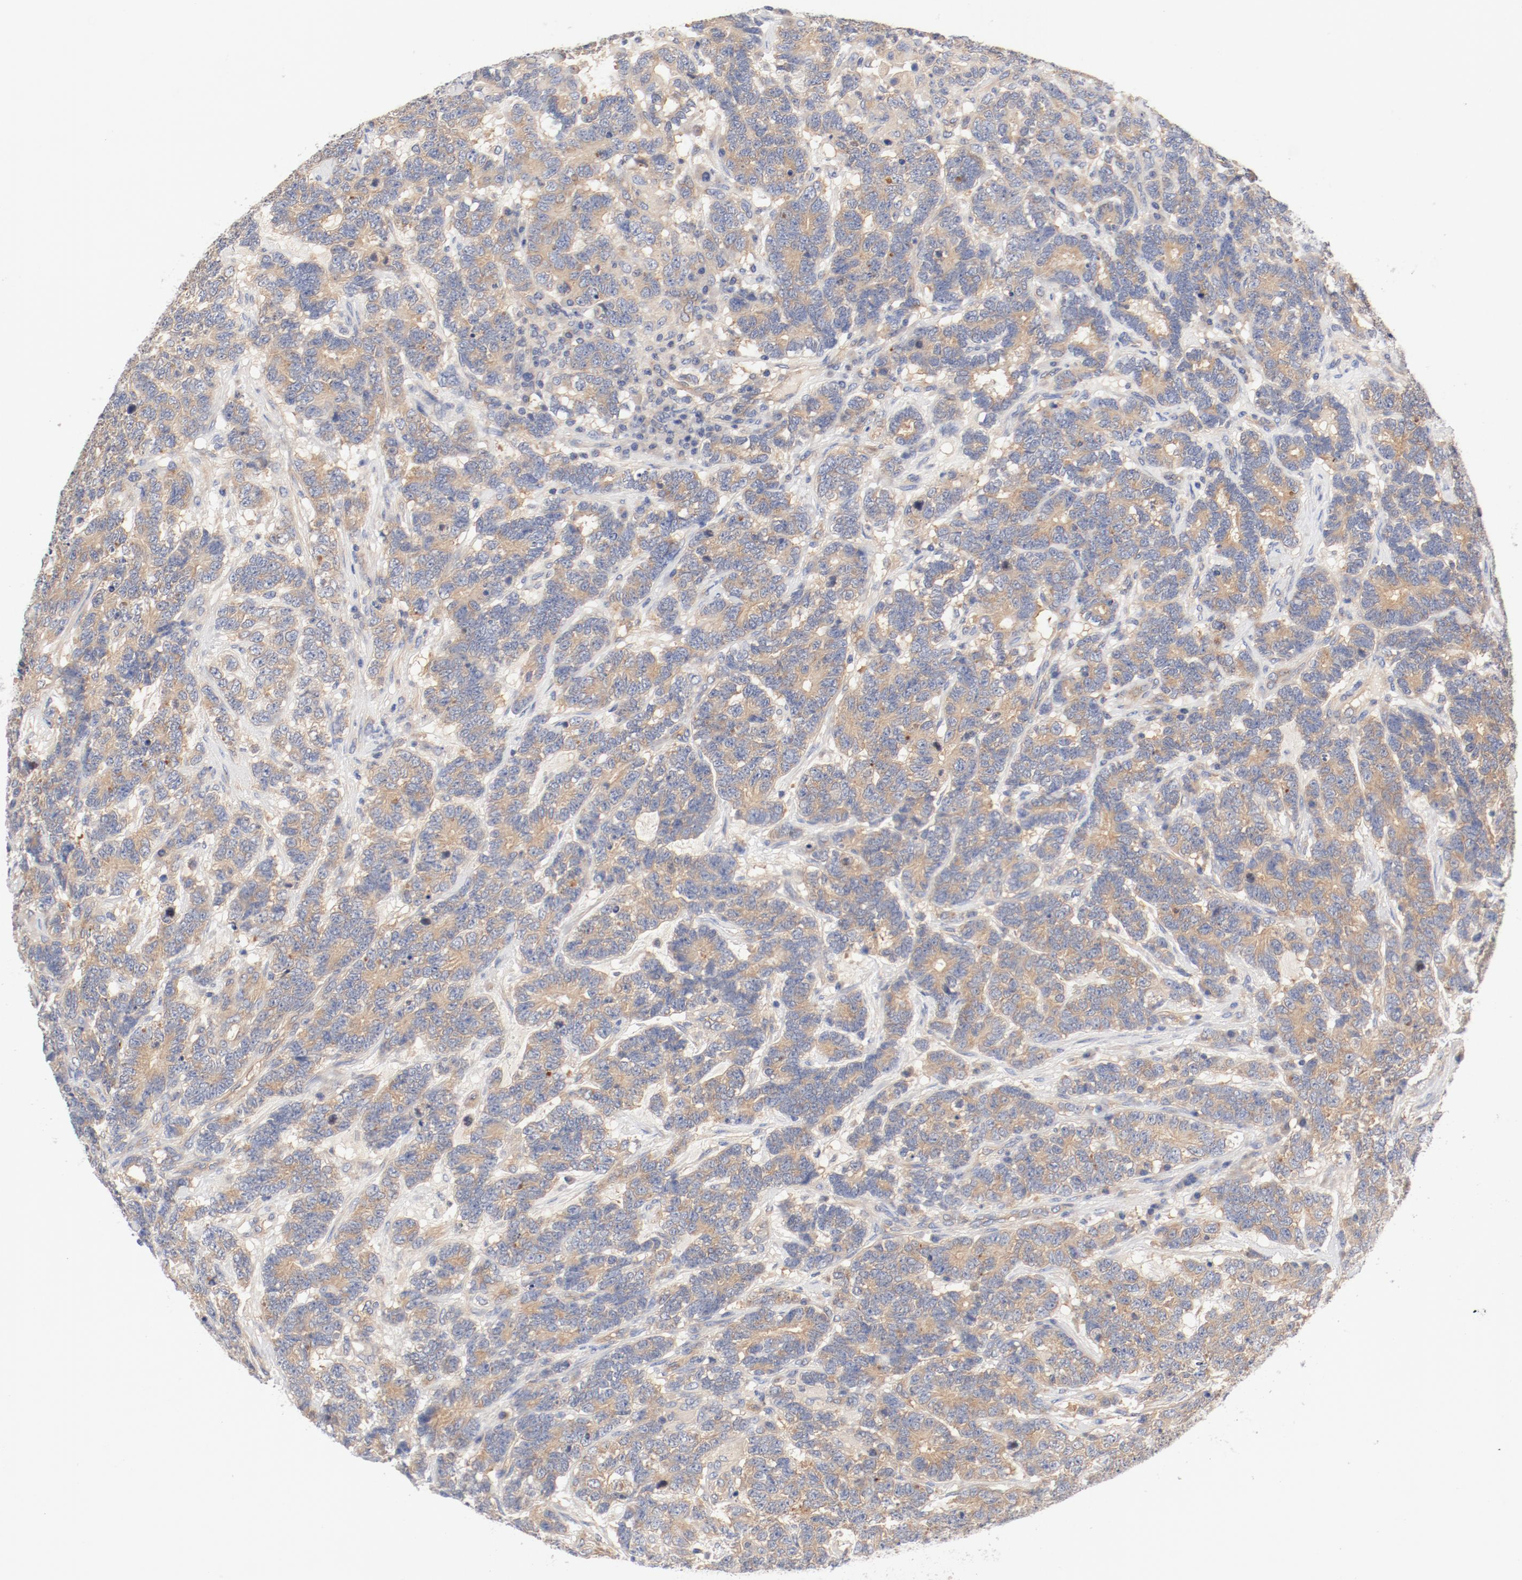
{"staining": {"intensity": "weak", "quantity": ">75%", "location": "cytoplasmic/membranous"}, "tissue": "testis cancer", "cell_type": "Tumor cells", "image_type": "cancer", "snomed": [{"axis": "morphology", "description": "Carcinoma, Embryonal, NOS"}, {"axis": "topography", "description": "Testis"}], "caption": "This image exhibits IHC staining of human testis cancer (embryonal carcinoma), with low weak cytoplasmic/membranous staining in approximately >75% of tumor cells.", "gene": "DYNC1H1", "patient": {"sex": "male", "age": 26}}